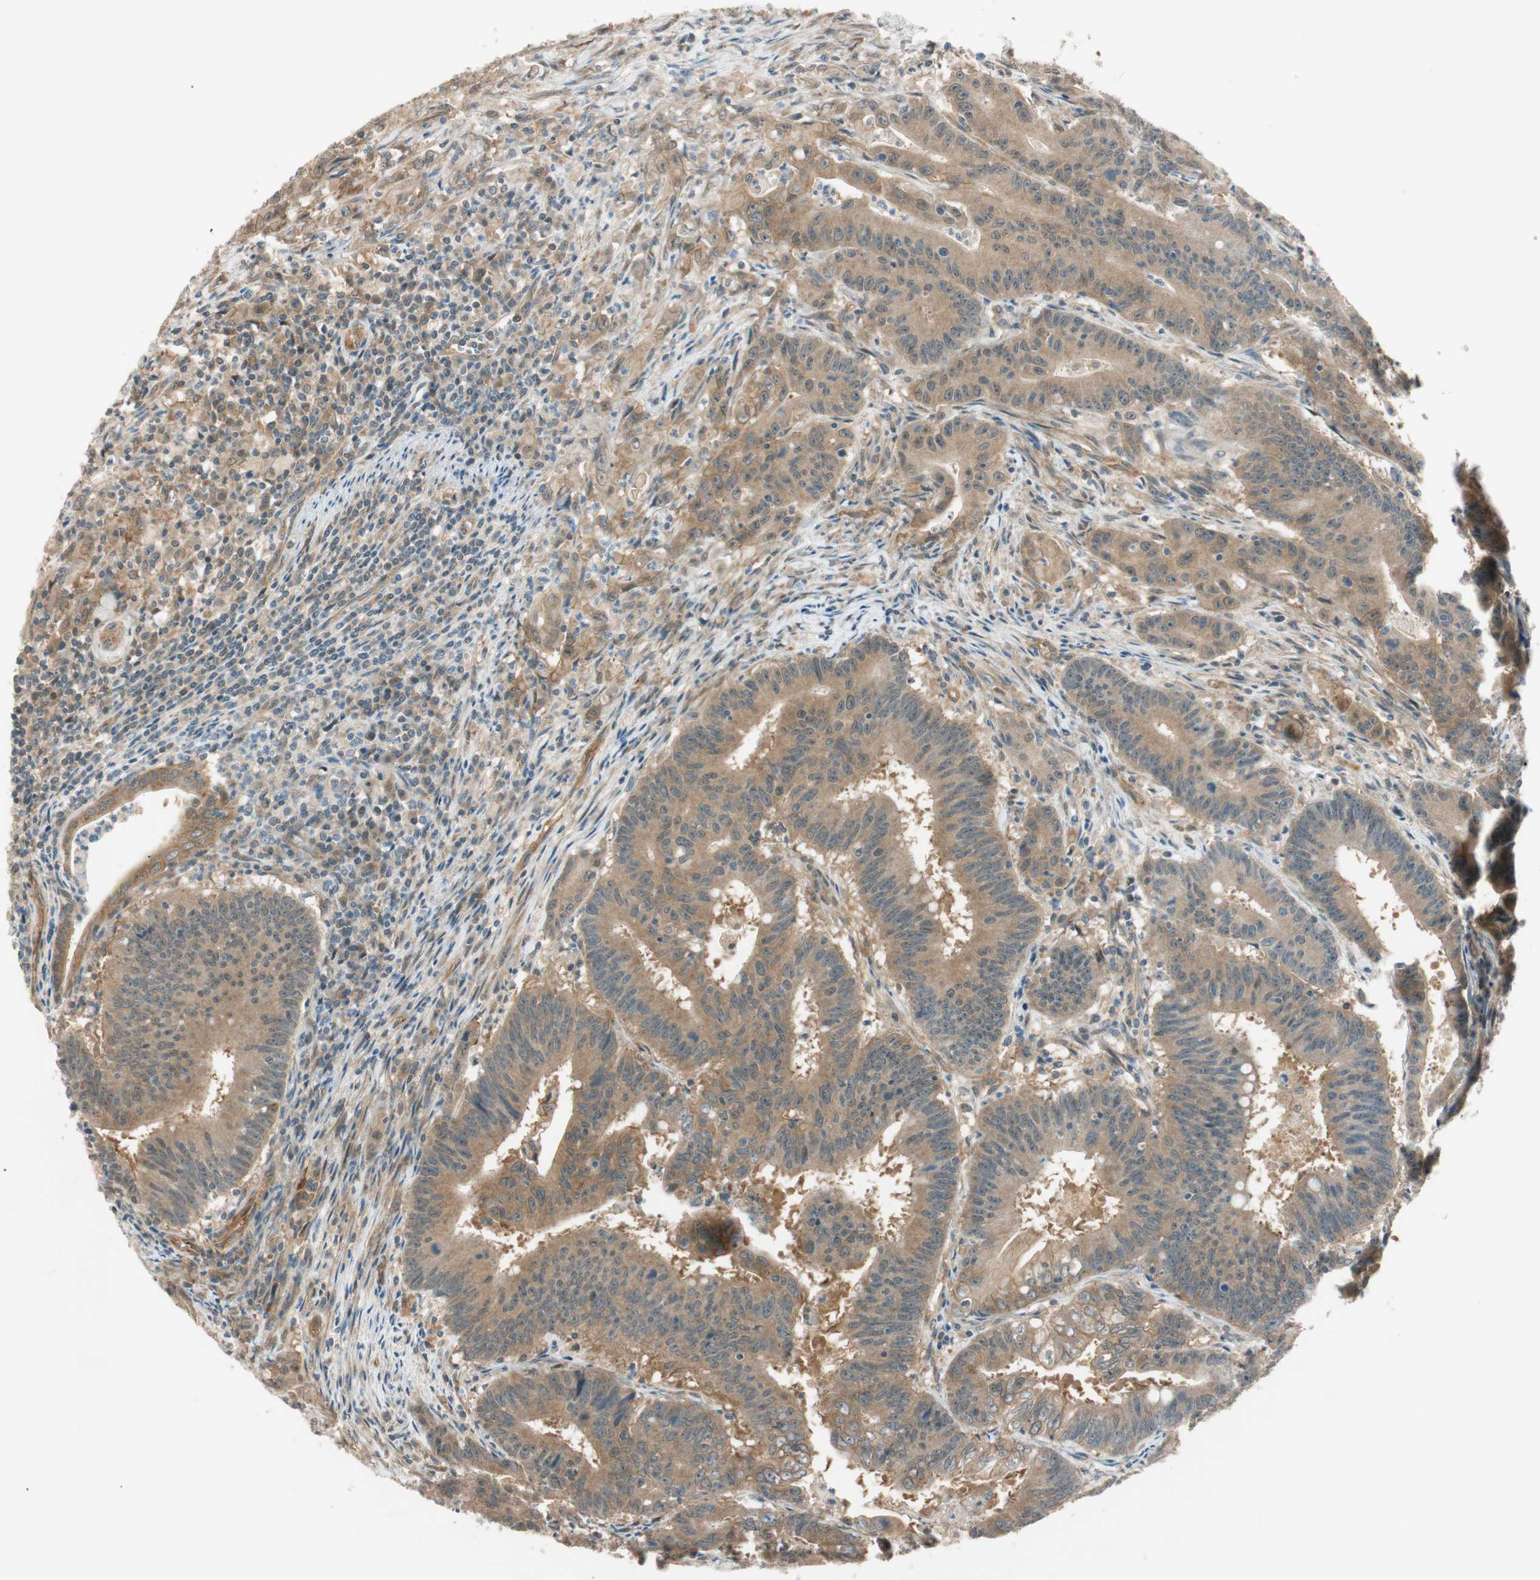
{"staining": {"intensity": "moderate", "quantity": ">75%", "location": "cytoplasmic/membranous"}, "tissue": "colorectal cancer", "cell_type": "Tumor cells", "image_type": "cancer", "snomed": [{"axis": "morphology", "description": "Adenocarcinoma, NOS"}, {"axis": "topography", "description": "Colon"}], "caption": "A medium amount of moderate cytoplasmic/membranous positivity is seen in approximately >75% of tumor cells in colorectal cancer tissue.", "gene": "PSMD8", "patient": {"sex": "male", "age": 45}}